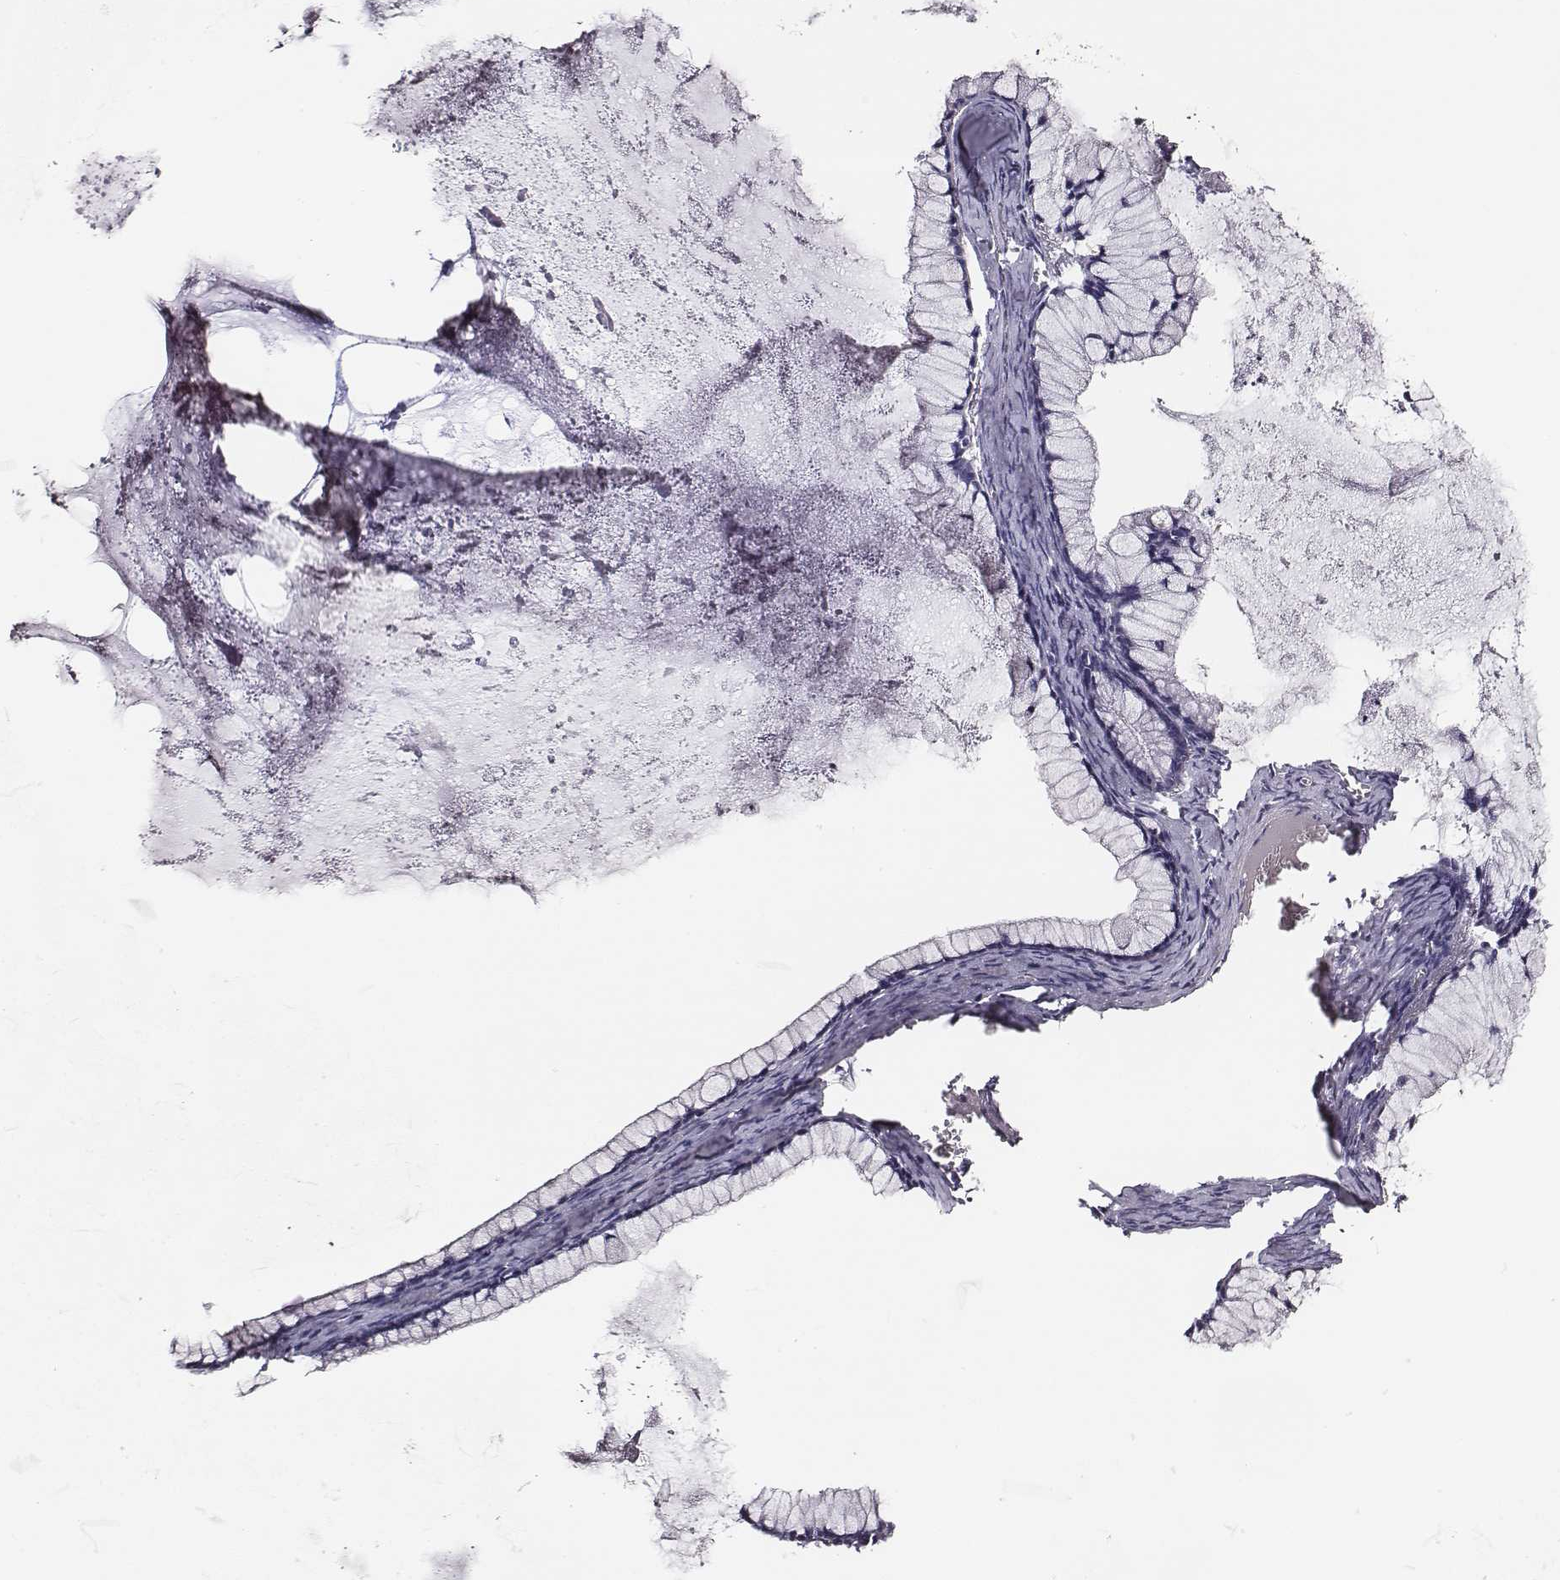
{"staining": {"intensity": "negative", "quantity": "none", "location": "none"}, "tissue": "ovarian cancer", "cell_type": "Tumor cells", "image_type": "cancer", "snomed": [{"axis": "morphology", "description": "Cystadenocarcinoma, mucinous, NOS"}, {"axis": "topography", "description": "Ovary"}], "caption": "A histopathology image of ovarian cancer (mucinous cystadenocarcinoma) stained for a protein exhibits no brown staining in tumor cells. (Brightfield microscopy of DAB immunohistochemistry (IHC) at high magnification).", "gene": "AADAT", "patient": {"sex": "female", "age": 41}}